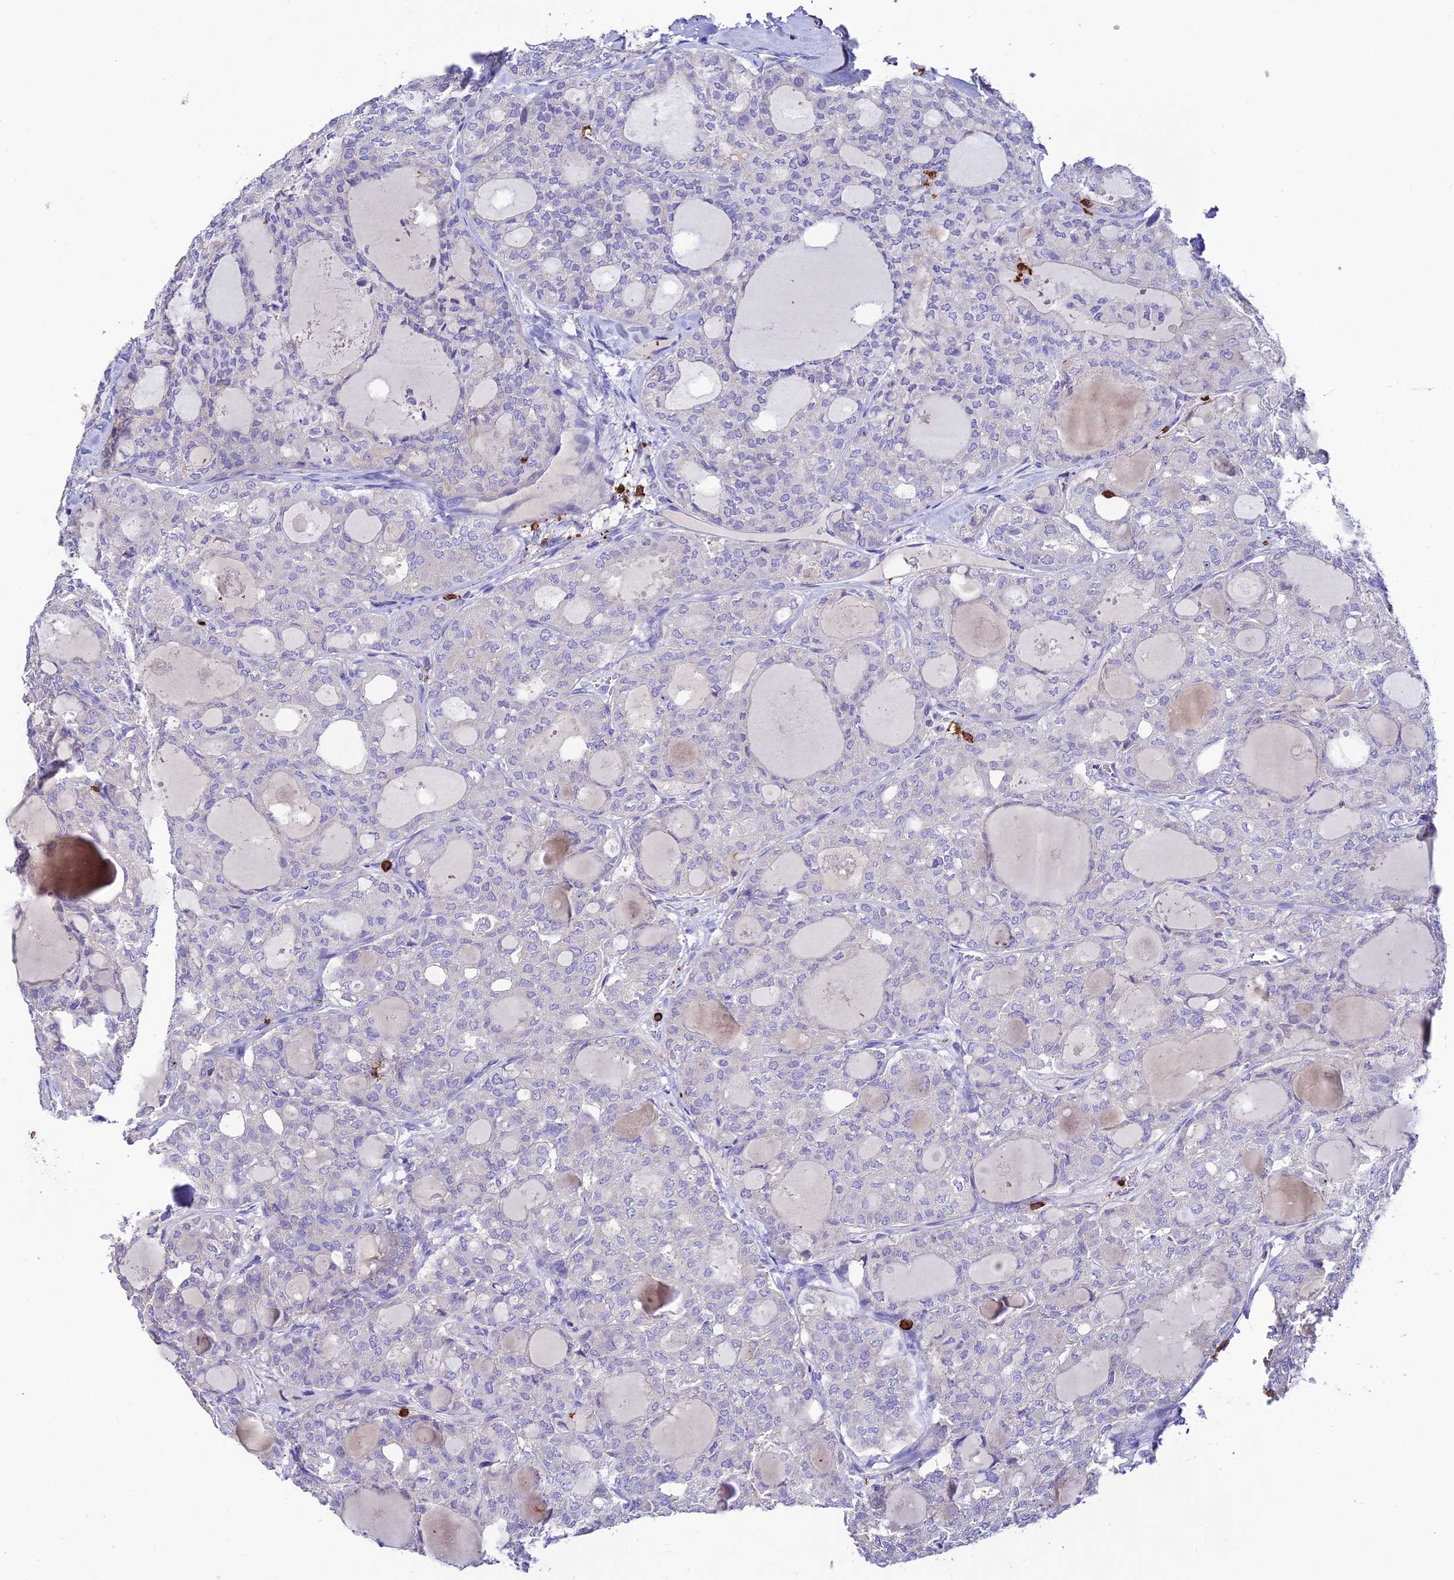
{"staining": {"intensity": "negative", "quantity": "none", "location": "none"}, "tissue": "thyroid cancer", "cell_type": "Tumor cells", "image_type": "cancer", "snomed": [{"axis": "morphology", "description": "Follicular adenoma carcinoma, NOS"}, {"axis": "topography", "description": "Thyroid gland"}], "caption": "There is no significant positivity in tumor cells of follicular adenoma carcinoma (thyroid).", "gene": "PTPRCAP", "patient": {"sex": "male", "age": 75}}